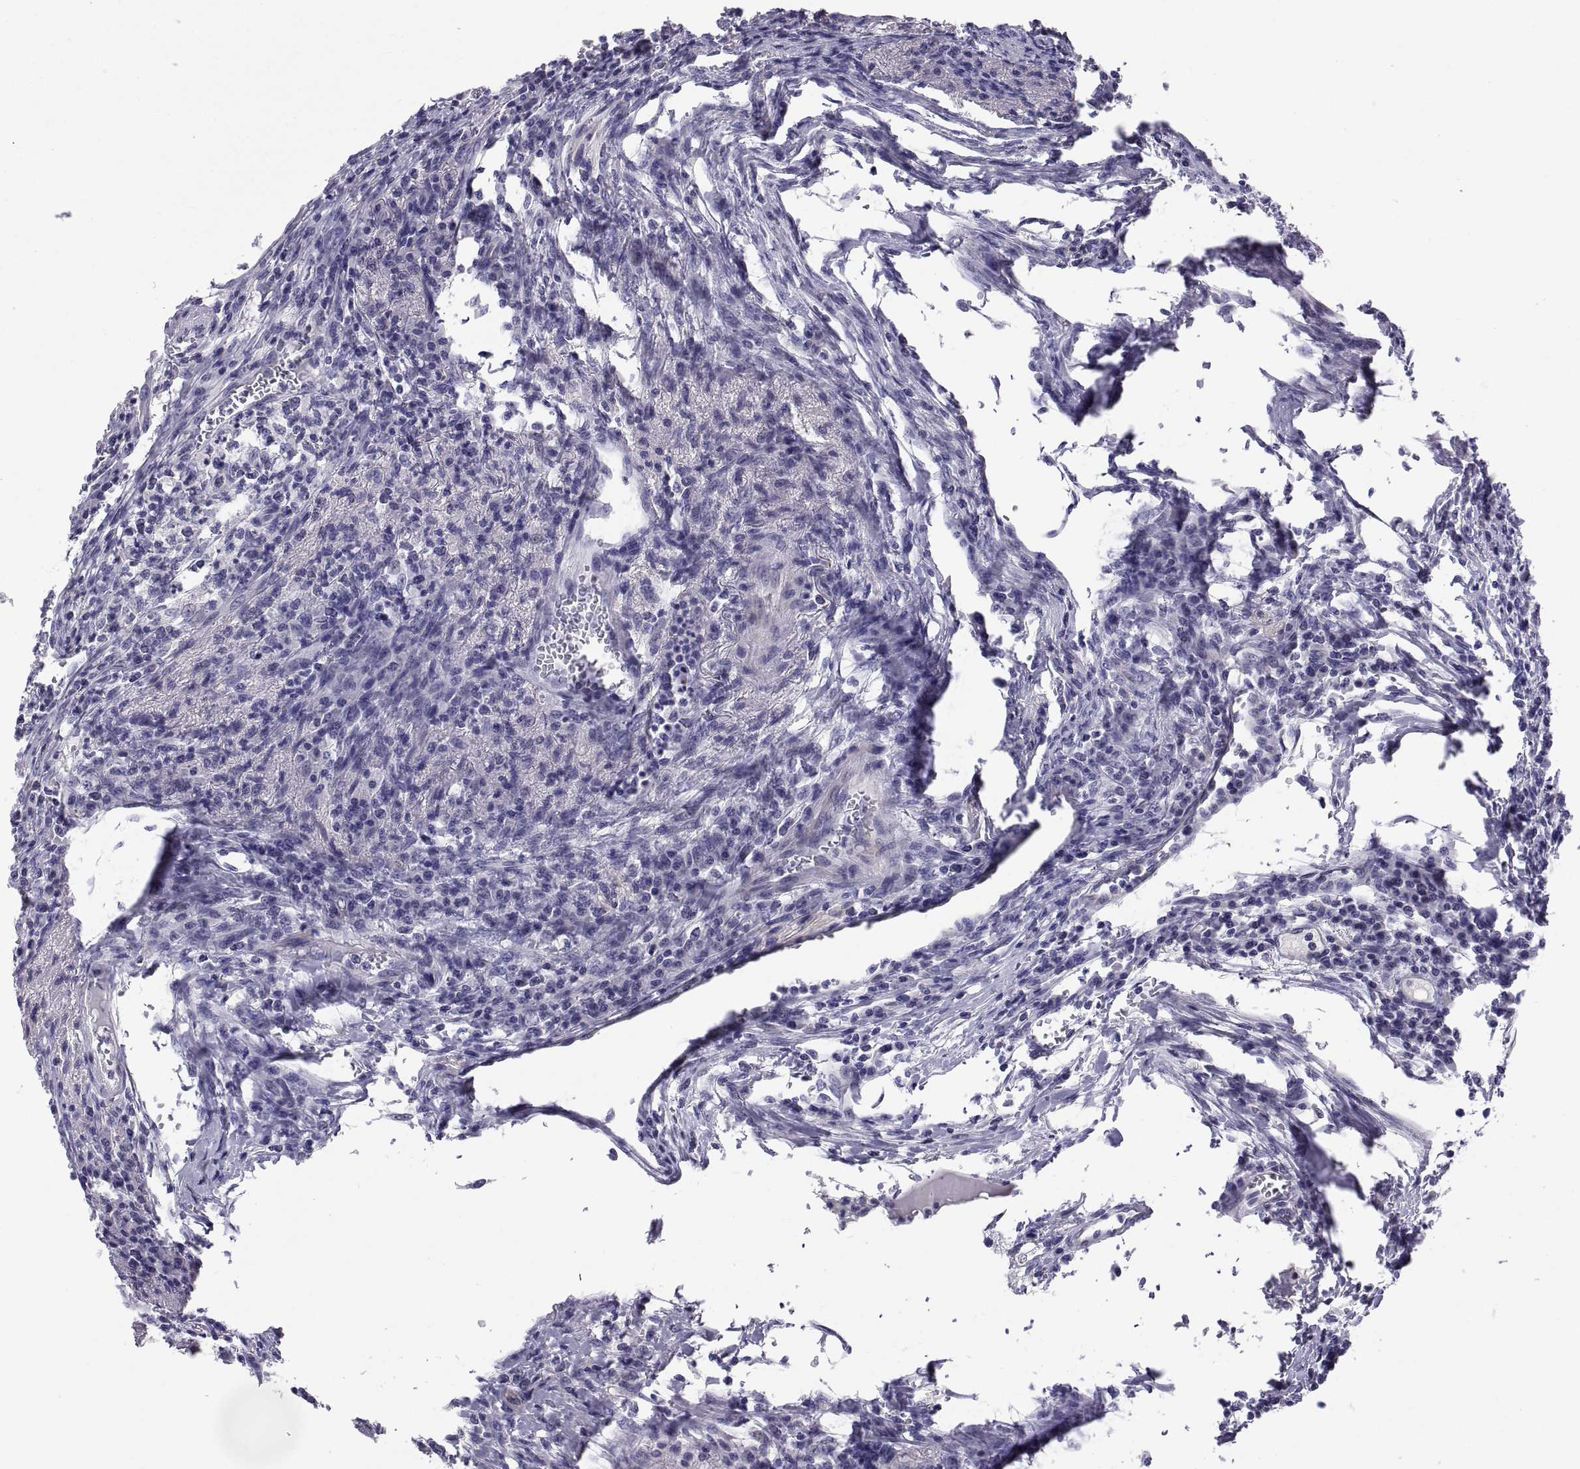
{"staining": {"intensity": "negative", "quantity": "none", "location": "none"}, "tissue": "colorectal cancer", "cell_type": "Tumor cells", "image_type": "cancer", "snomed": [{"axis": "morphology", "description": "Adenocarcinoma, NOS"}, {"axis": "topography", "description": "Colon"}], "caption": "IHC of colorectal cancer (adenocarcinoma) displays no expression in tumor cells. The staining was performed using DAB to visualize the protein expression in brown, while the nuclei were stained in blue with hematoxylin (Magnification: 20x).", "gene": "TEX13A", "patient": {"sex": "female", "age": 70}}